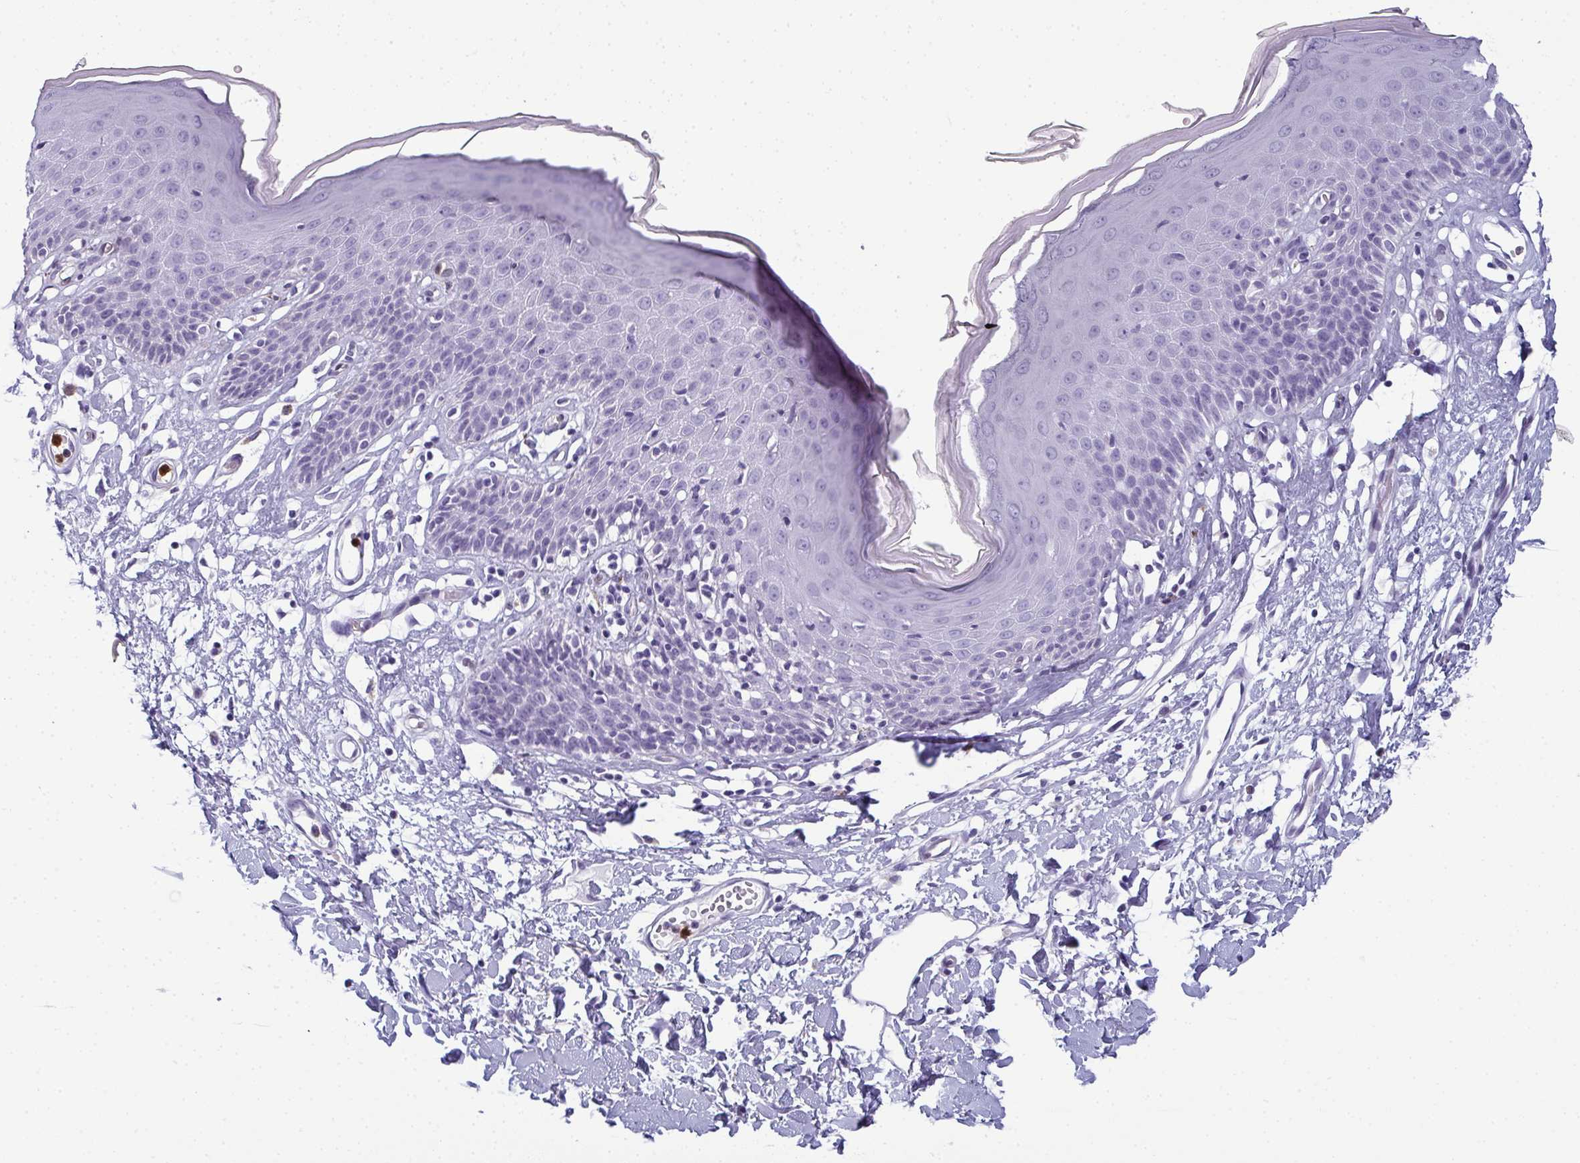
{"staining": {"intensity": "negative", "quantity": "none", "location": "none"}, "tissue": "skin", "cell_type": "Epidermal cells", "image_type": "normal", "snomed": [{"axis": "morphology", "description": "Normal tissue, NOS"}, {"axis": "topography", "description": "Vulva"}], "caption": "DAB (3,3'-diaminobenzidine) immunohistochemical staining of benign skin exhibits no significant expression in epidermal cells.", "gene": "CDA", "patient": {"sex": "female", "age": 68}}